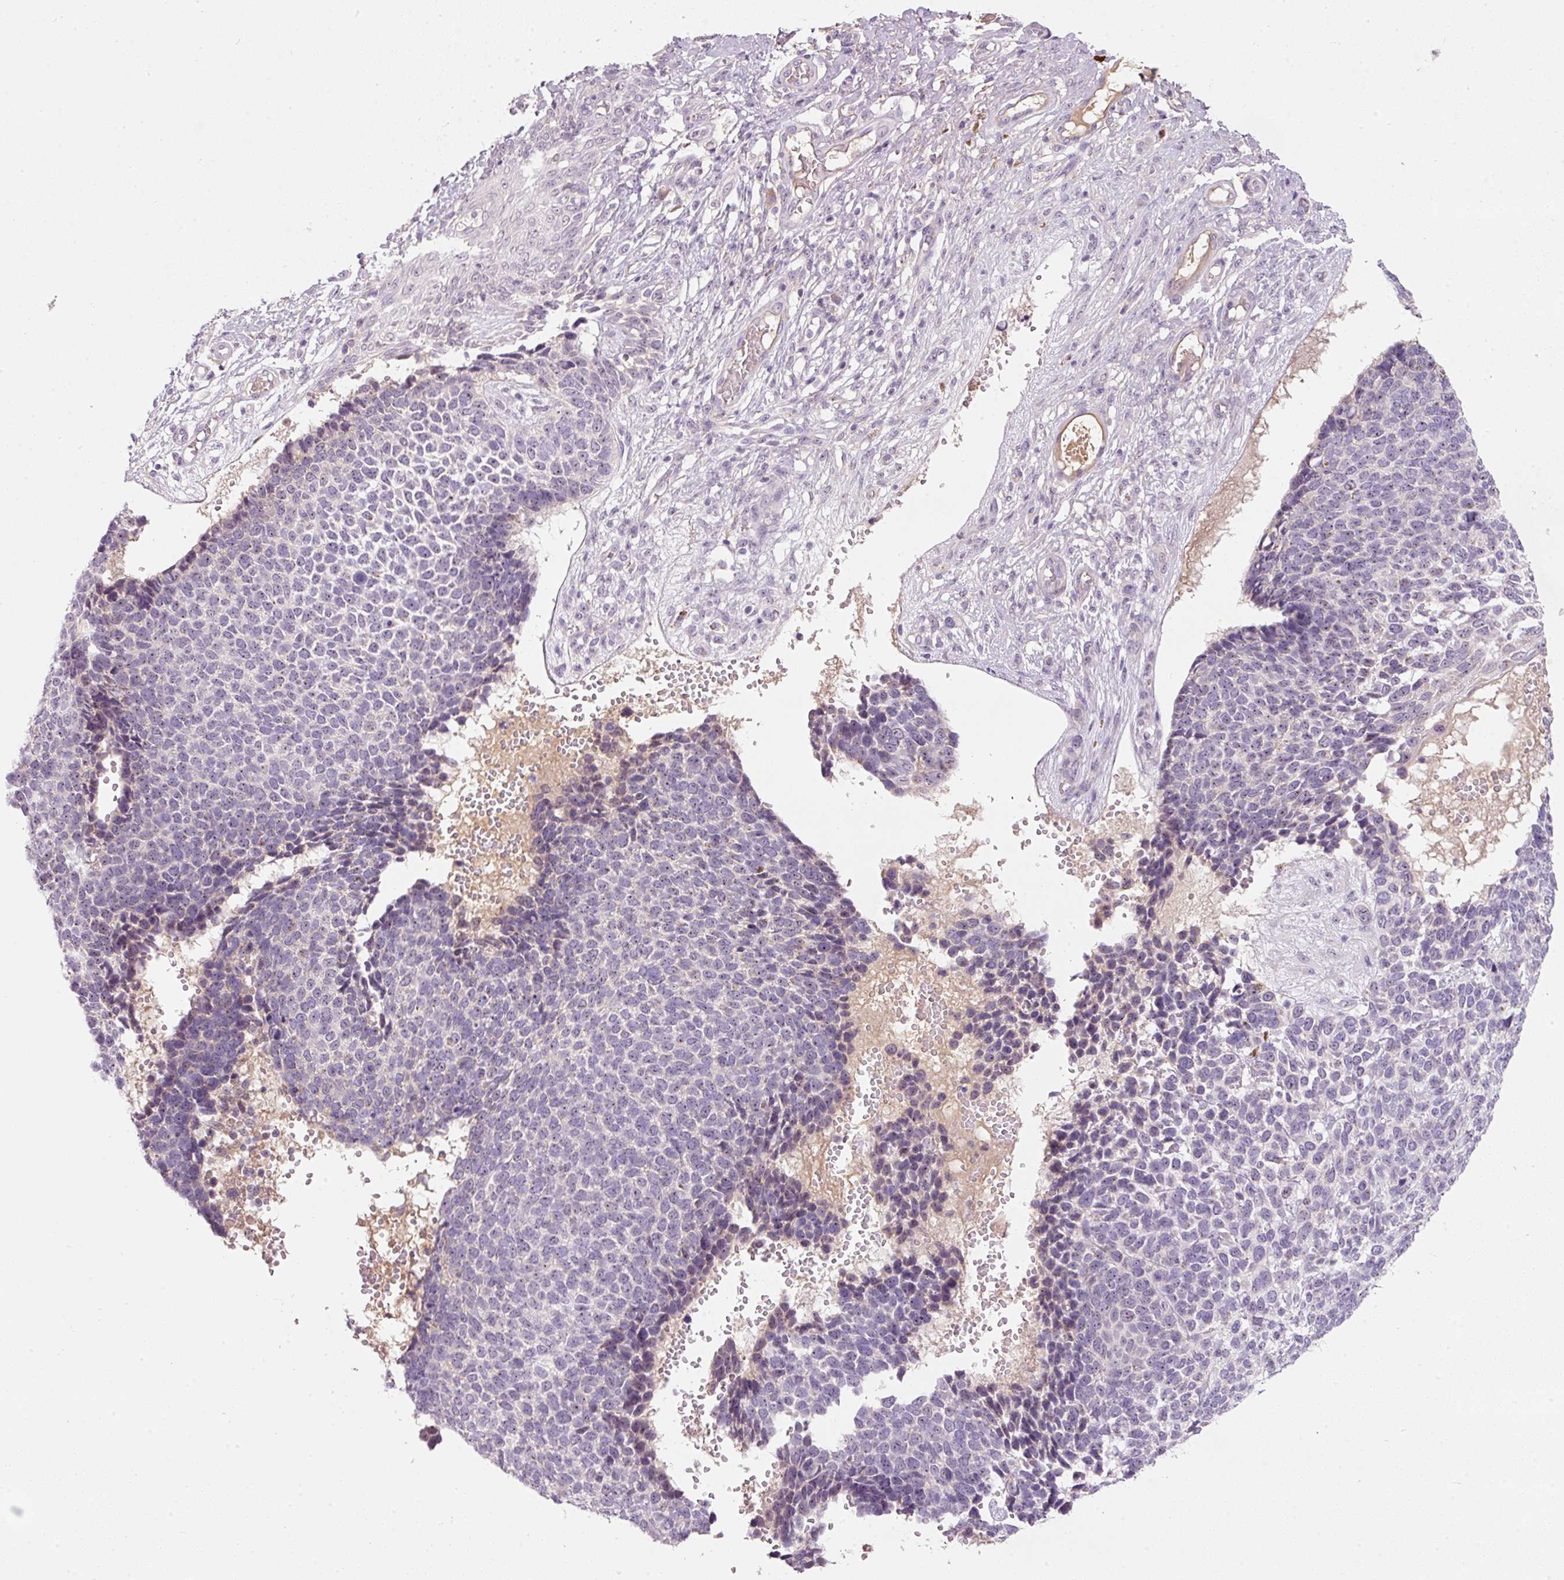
{"staining": {"intensity": "negative", "quantity": "none", "location": "none"}, "tissue": "skin cancer", "cell_type": "Tumor cells", "image_type": "cancer", "snomed": [{"axis": "morphology", "description": "Basal cell carcinoma"}, {"axis": "topography", "description": "Skin"}], "caption": "This is an IHC photomicrograph of skin cancer (basal cell carcinoma). There is no expression in tumor cells.", "gene": "TMEM37", "patient": {"sex": "female", "age": 84}}